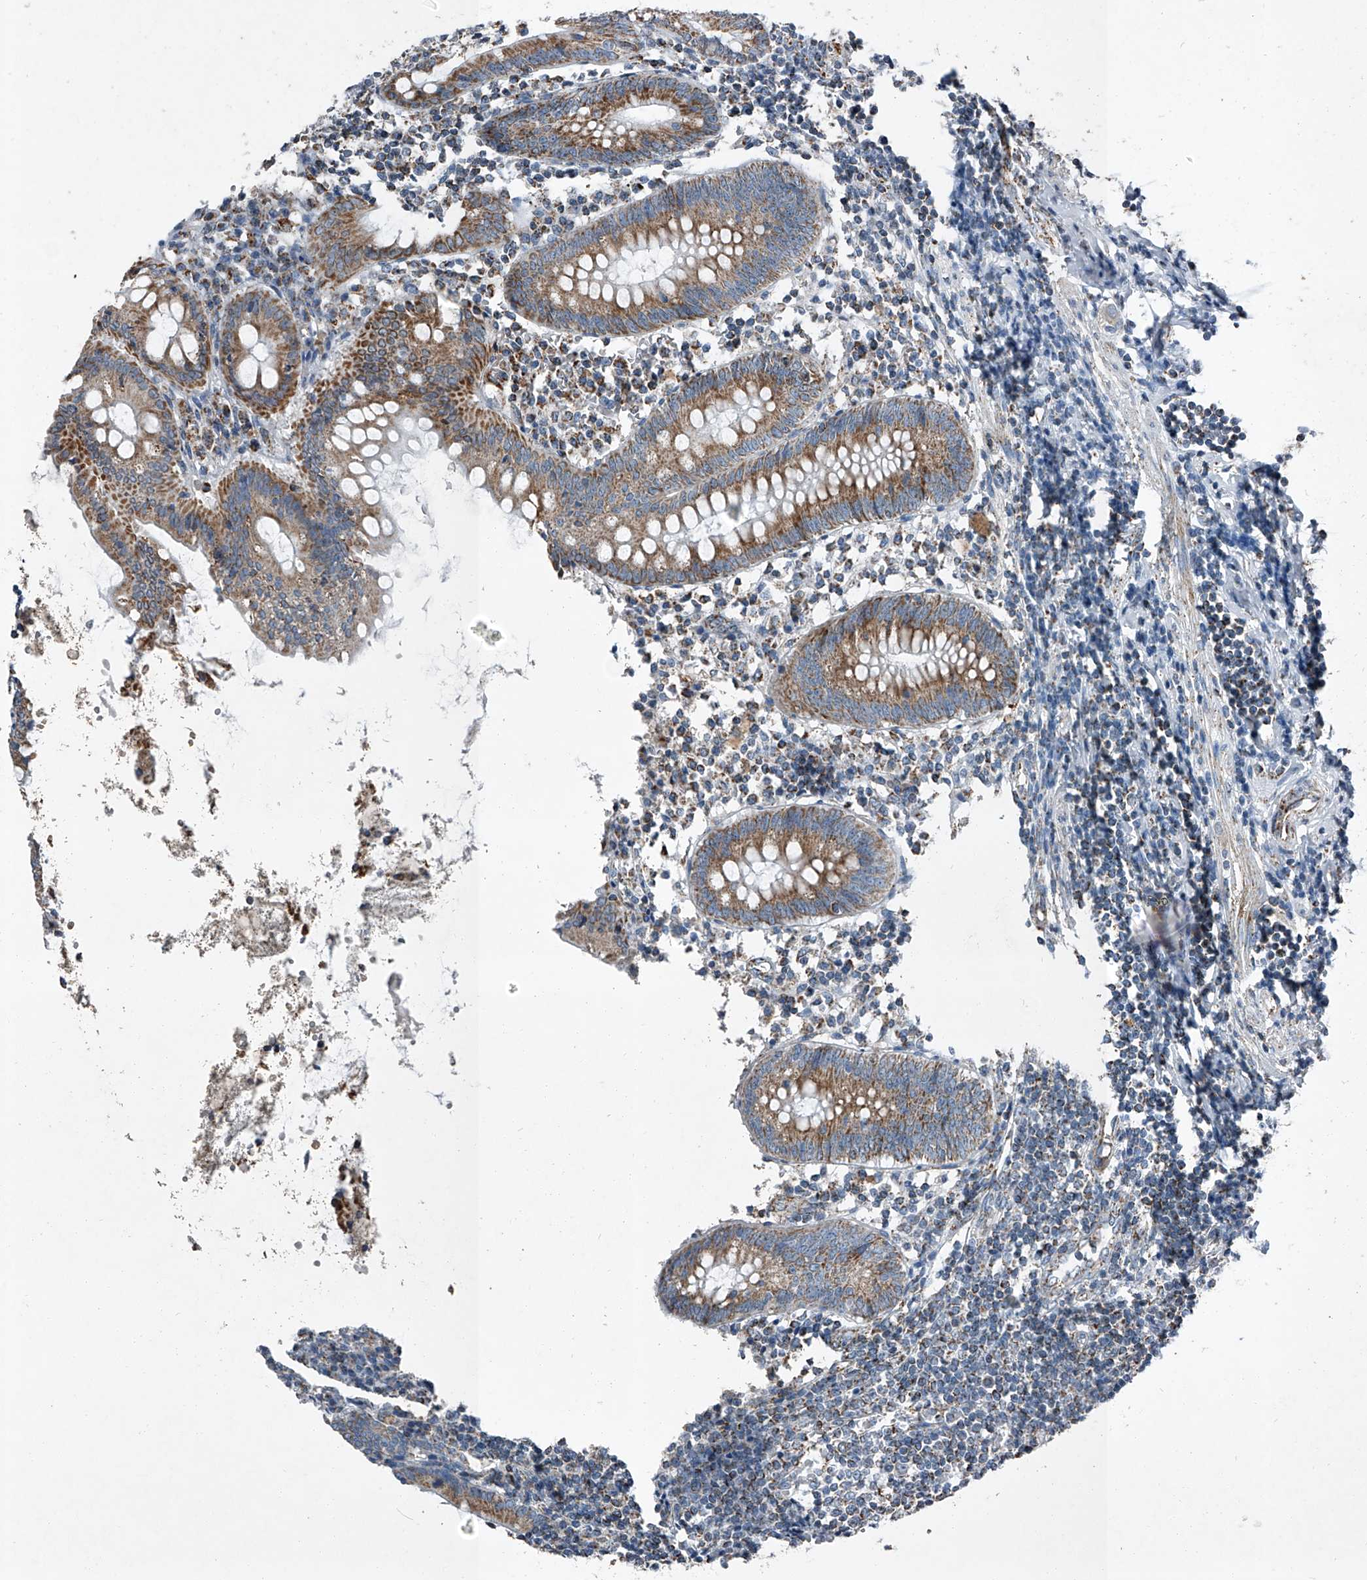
{"staining": {"intensity": "moderate", "quantity": ">75%", "location": "cytoplasmic/membranous"}, "tissue": "appendix", "cell_type": "Glandular cells", "image_type": "normal", "snomed": [{"axis": "morphology", "description": "Normal tissue, NOS"}, {"axis": "topography", "description": "Appendix"}], "caption": "IHC of benign human appendix reveals medium levels of moderate cytoplasmic/membranous expression in approximately >75% of glandular cells.", "gene": "CHRNA7", "patient": {"sex": "female", "age": 54}}